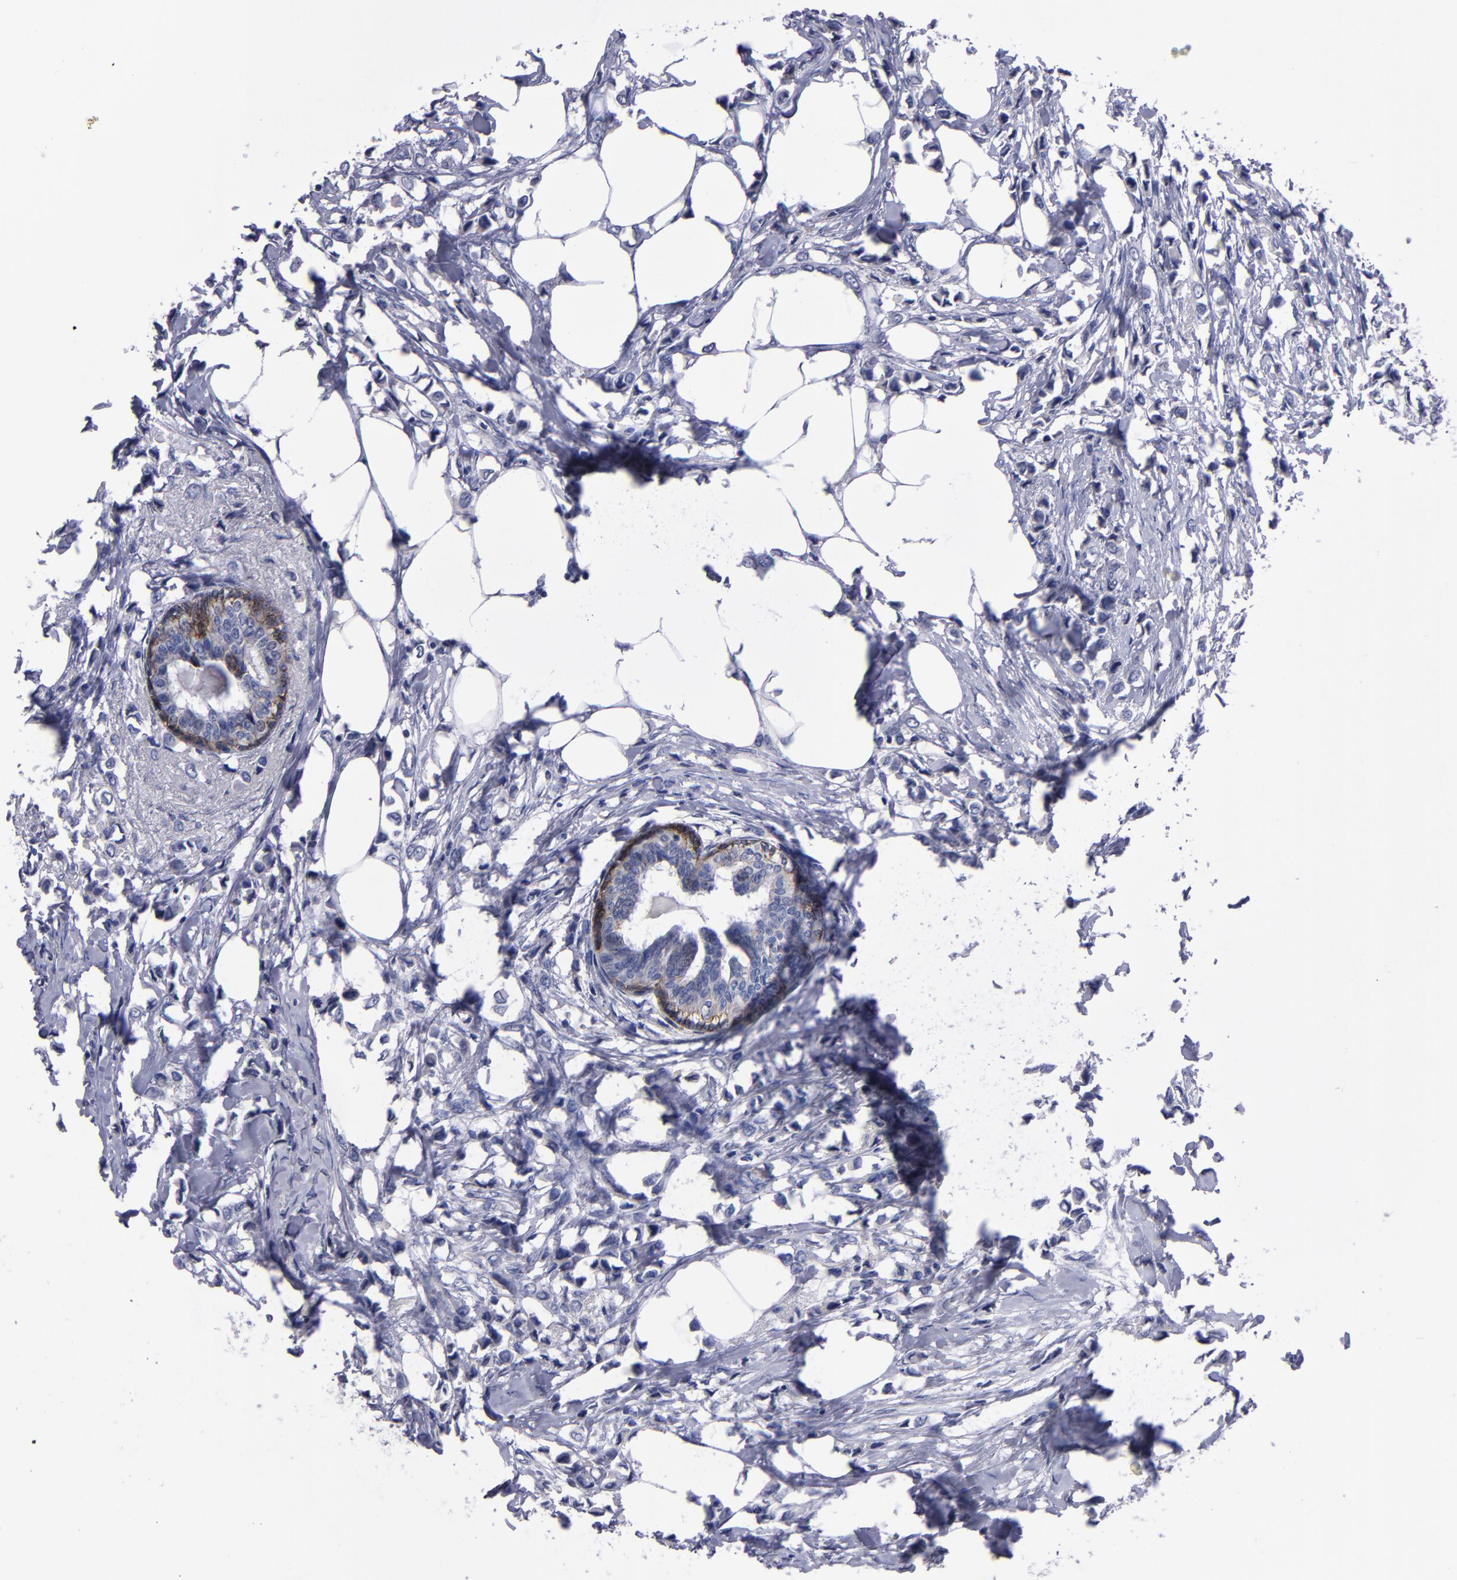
{"staining": {"intensity": "negative", "quantity": "none", "location": "none"}, "tissue": "breast cancer", "cell_type": "Tumor cells", "image_type": "cancer", "snomed": [{"axis": "morphology", "description": "Lobular carcinoma"}, {"axis": "topography", "description": "Breast"}], "caption": "Immunohistochemical staining of human breast cancer (lobular carcinoma) shows no significant positivity in tumor cells.", "gene": "CDH3", "patient": {"sex": "female", "age": 51}}